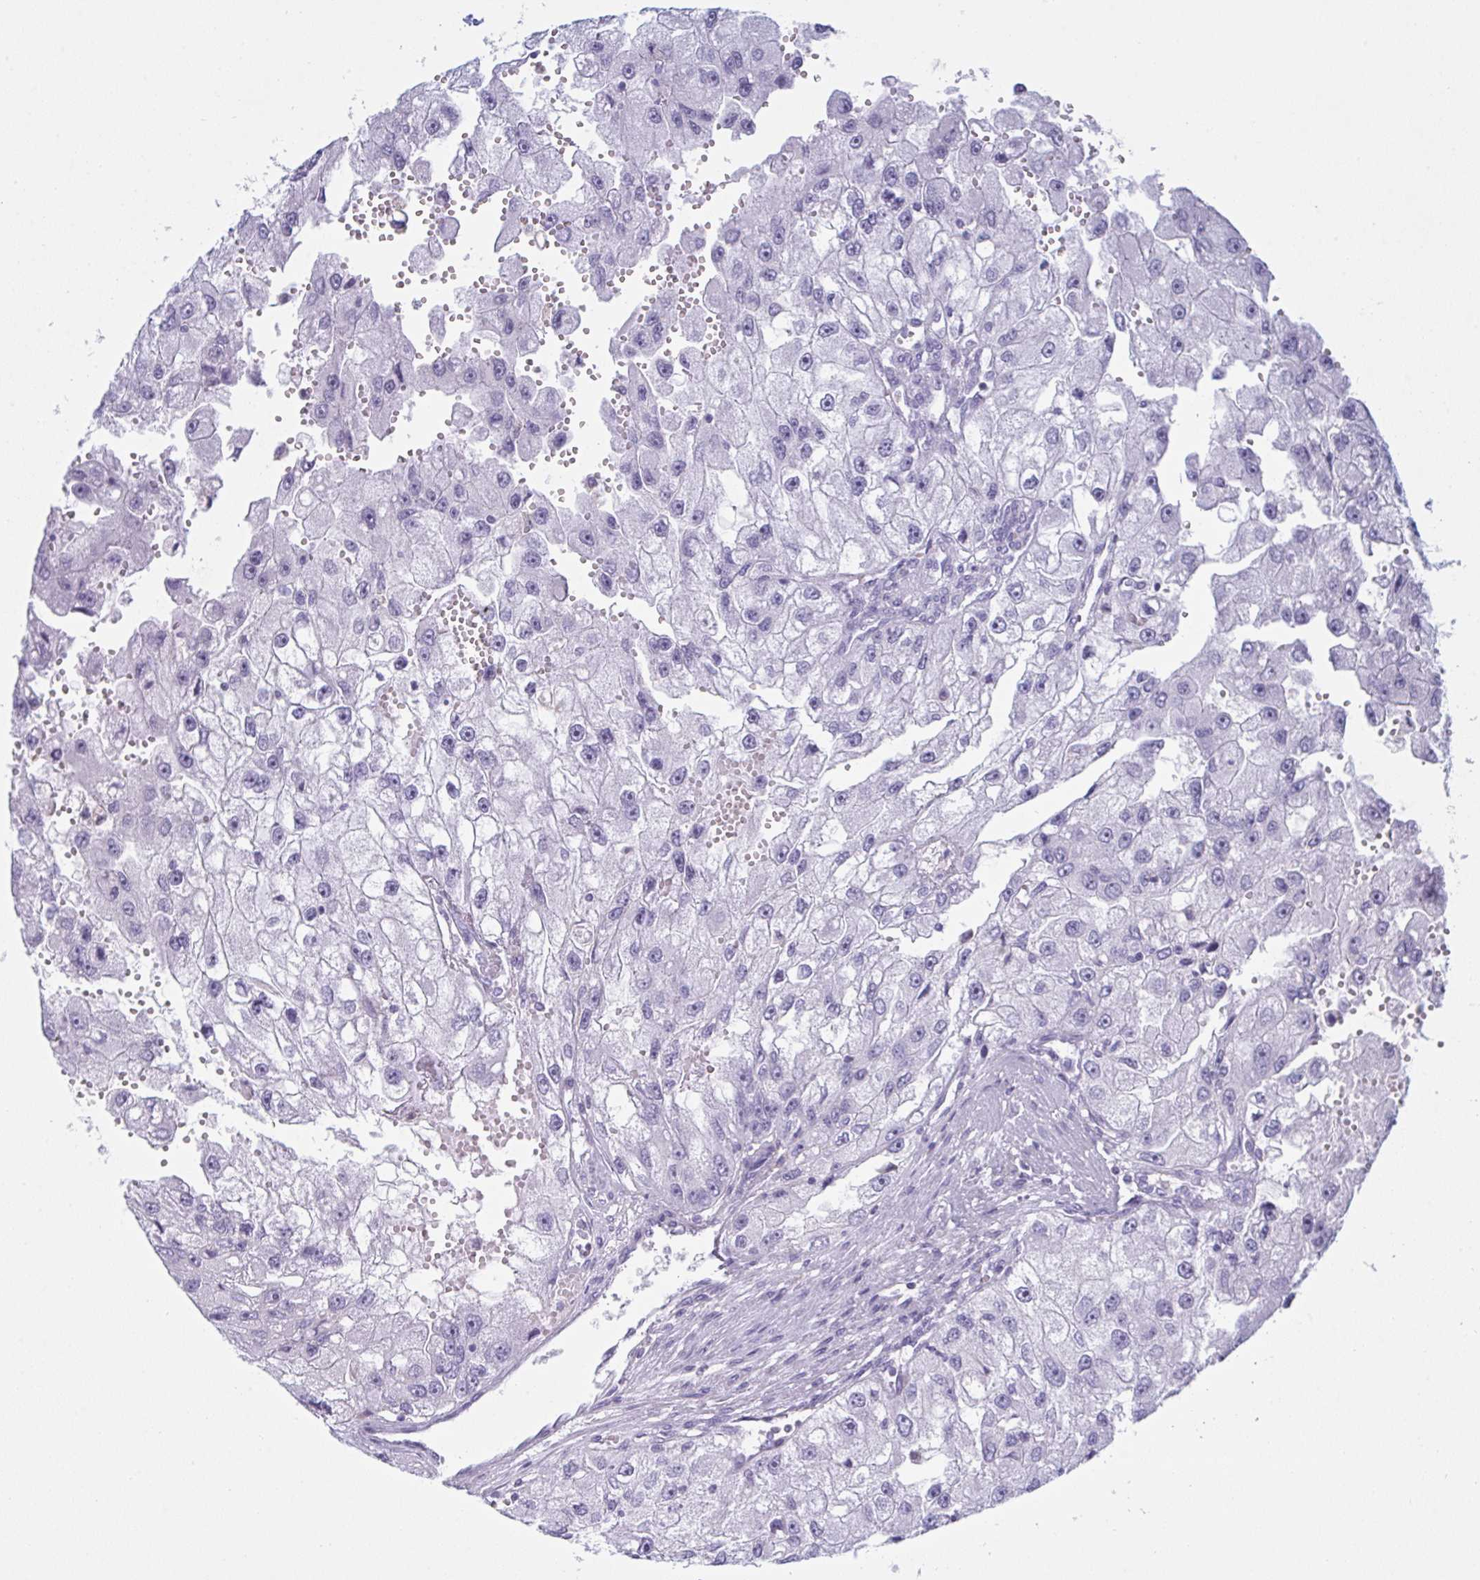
{"staining": {"intensity": "negative", "quantity": "none", "location": "none"}, "tissue": "renal cancer", "cell_type": "Tumor cells", "image_type": "cancer", "snomed": [{"axis": "morphology", "description": "Adenocarcinoma, NOS"}, {"axis": "topography", "description": "Kidney"}], "caption": "Immunohistochemistry (IHC) micrograph of neoplastic tissue: human renal adenocarcinoma stained with DAB displays no significant protein expression in tumor cells. Nuclei are stained in blue.", "gene": "MYO1F", "patient": {"sex": "male", "age": 63}}